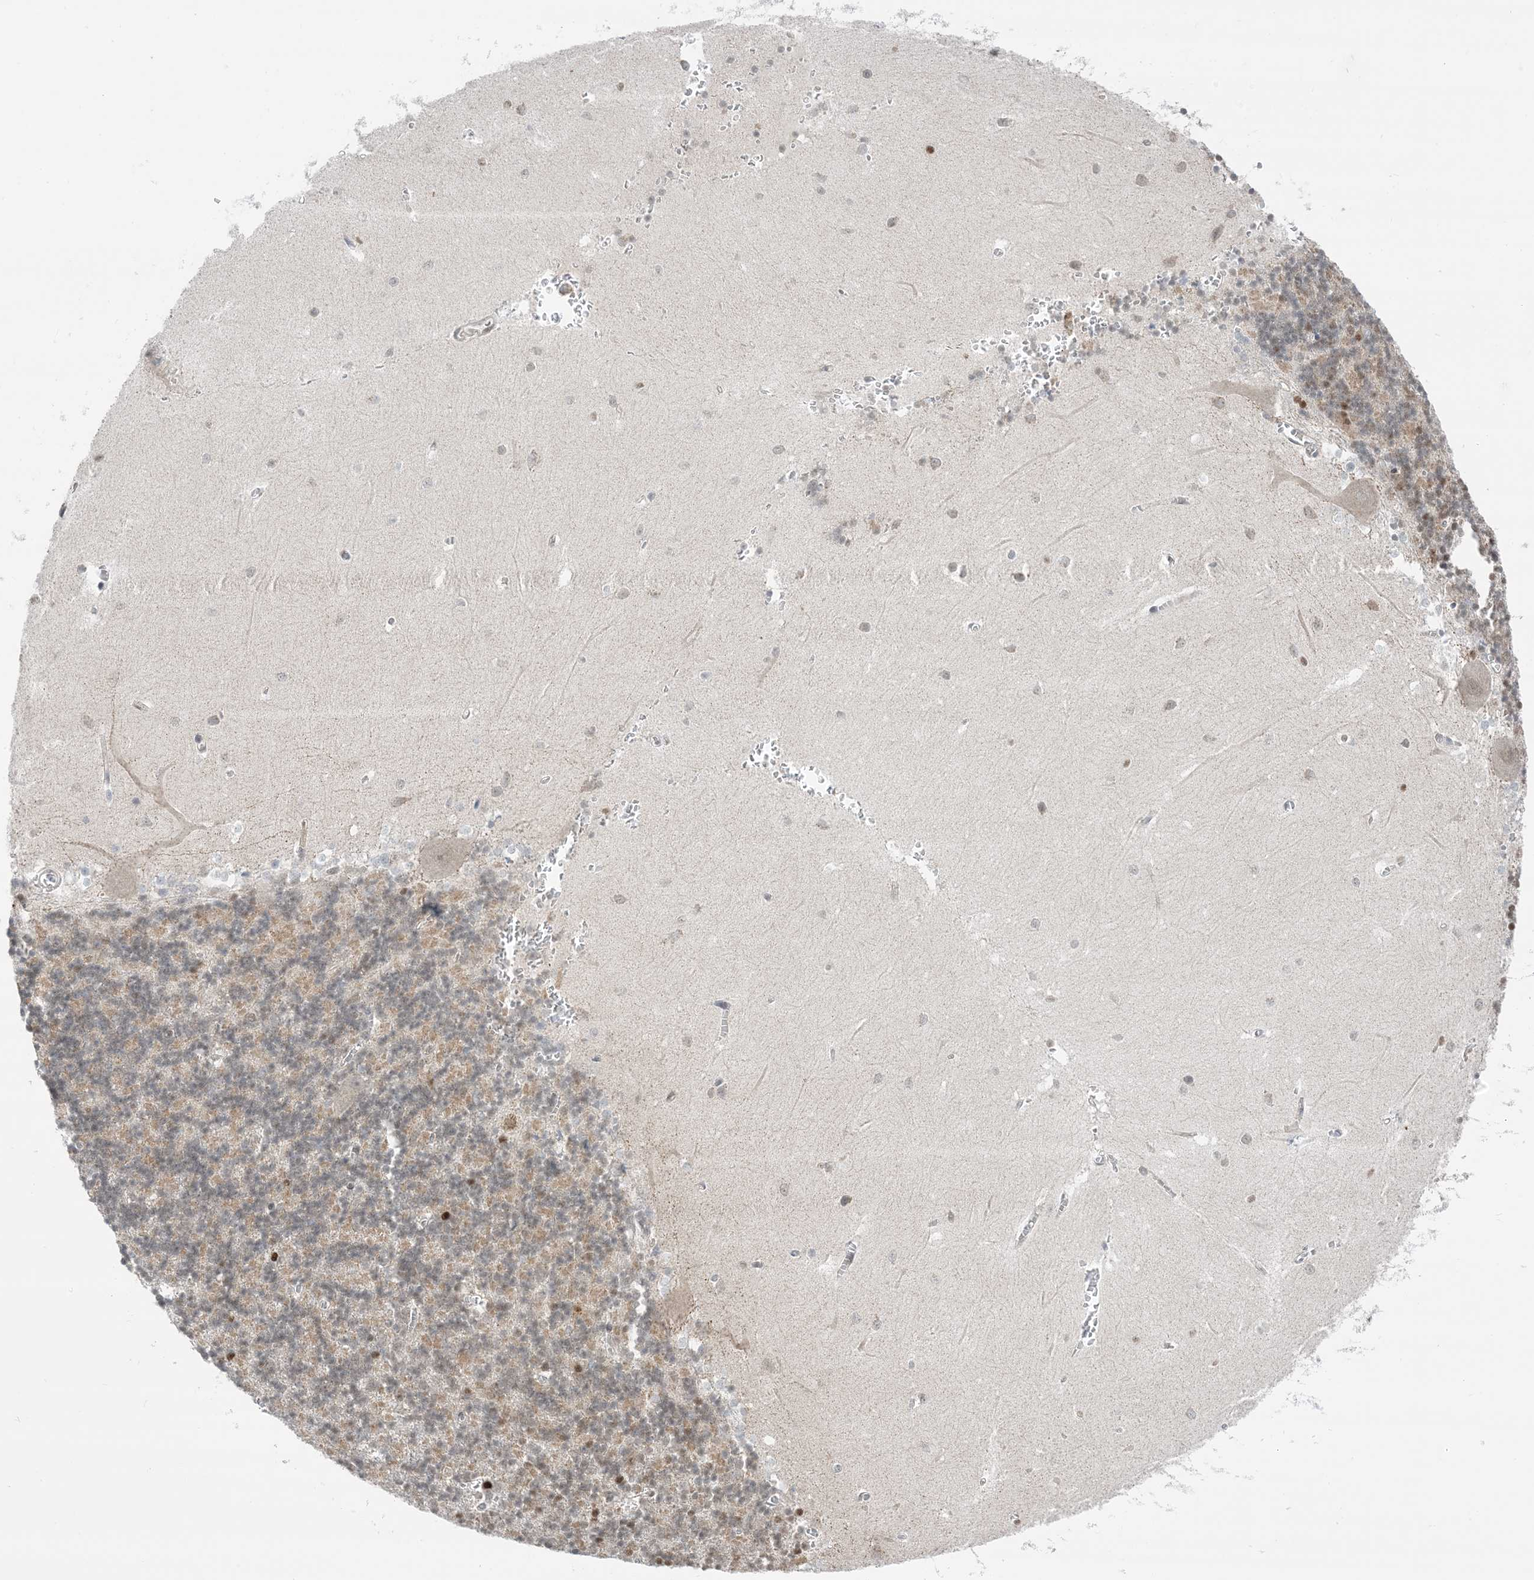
{"staining": {"intensity": "moderate", "quantity": ">75%", "location": "cytoplasmic/membranous"}, "tissue": "cerebellum", "cell_type": "Cells in granular layer", "image_type": "normal", "snomed": [{"axis": "morphology", "description": "Normal tissue, NOS"}, {"axis": "topography", "description": "Cerebellum"}], "caption": "A micrograph showing moderate cytoplasmic/membranous expression in approximately >75% of cells in granular layer in unremarkable cerebellum, as visualized by brown immunohistochemical staining.", "gene": "TFPT", "patient": {"sex": "male", "age": 37}}